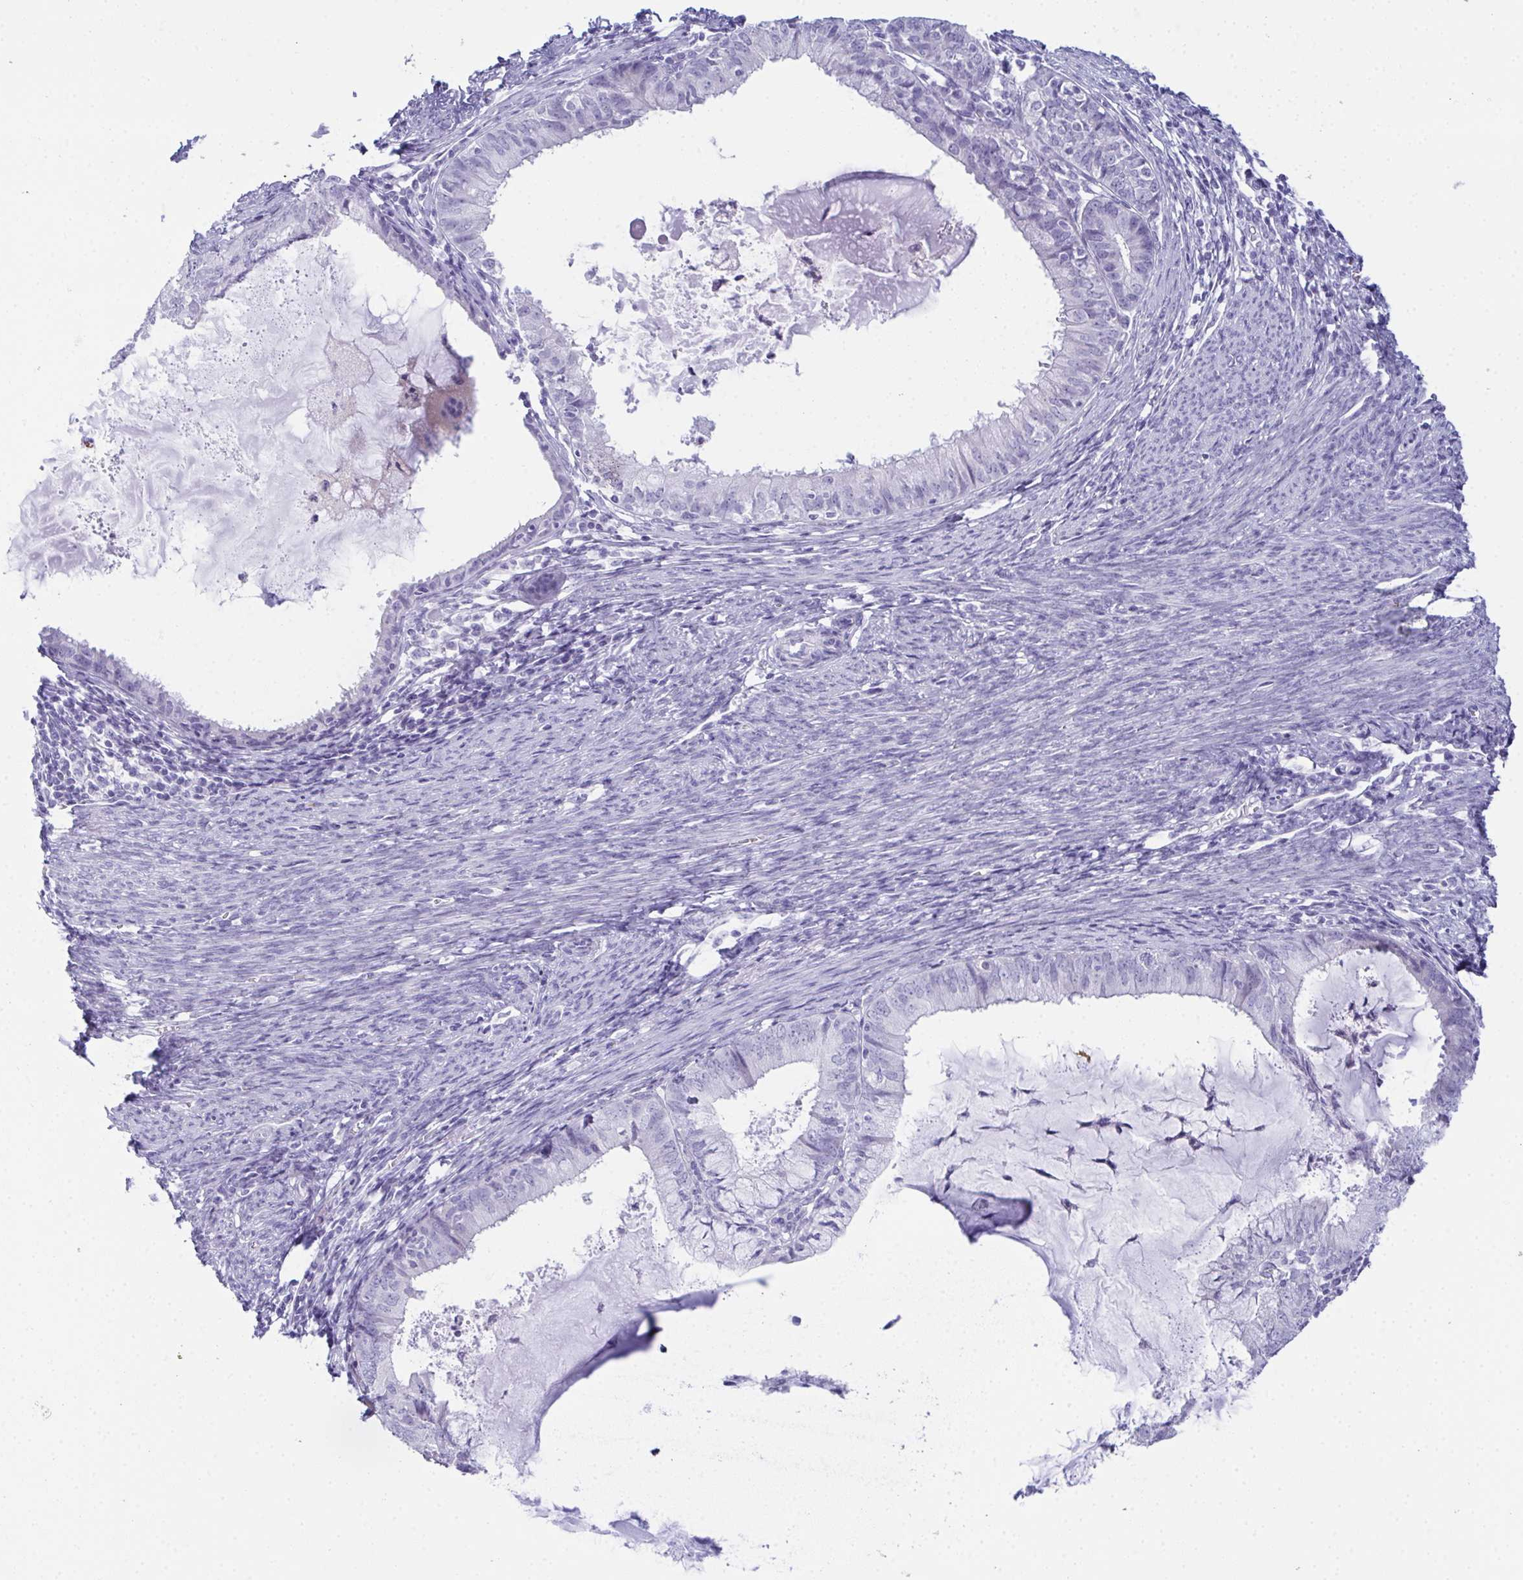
{"staining": {"intensity": "negative", "quantity": "none", "location": "none"}, "tissue": "endometrial cancer", "cell_type": "Tumor cells", "image_type": "cancer", "snomed": [{"axis": "morphology", "description": "Adenocarcinoma, NOS"}, {"axis": "topography", "description": "Endometrium"}], "caption": "The photomicrograph exhibits no significant positivity in tumor cells of endometrial cancer (adenocarcinoma).", "gene": "TEX19", "patient": {"sex": "female", "age": 57}}